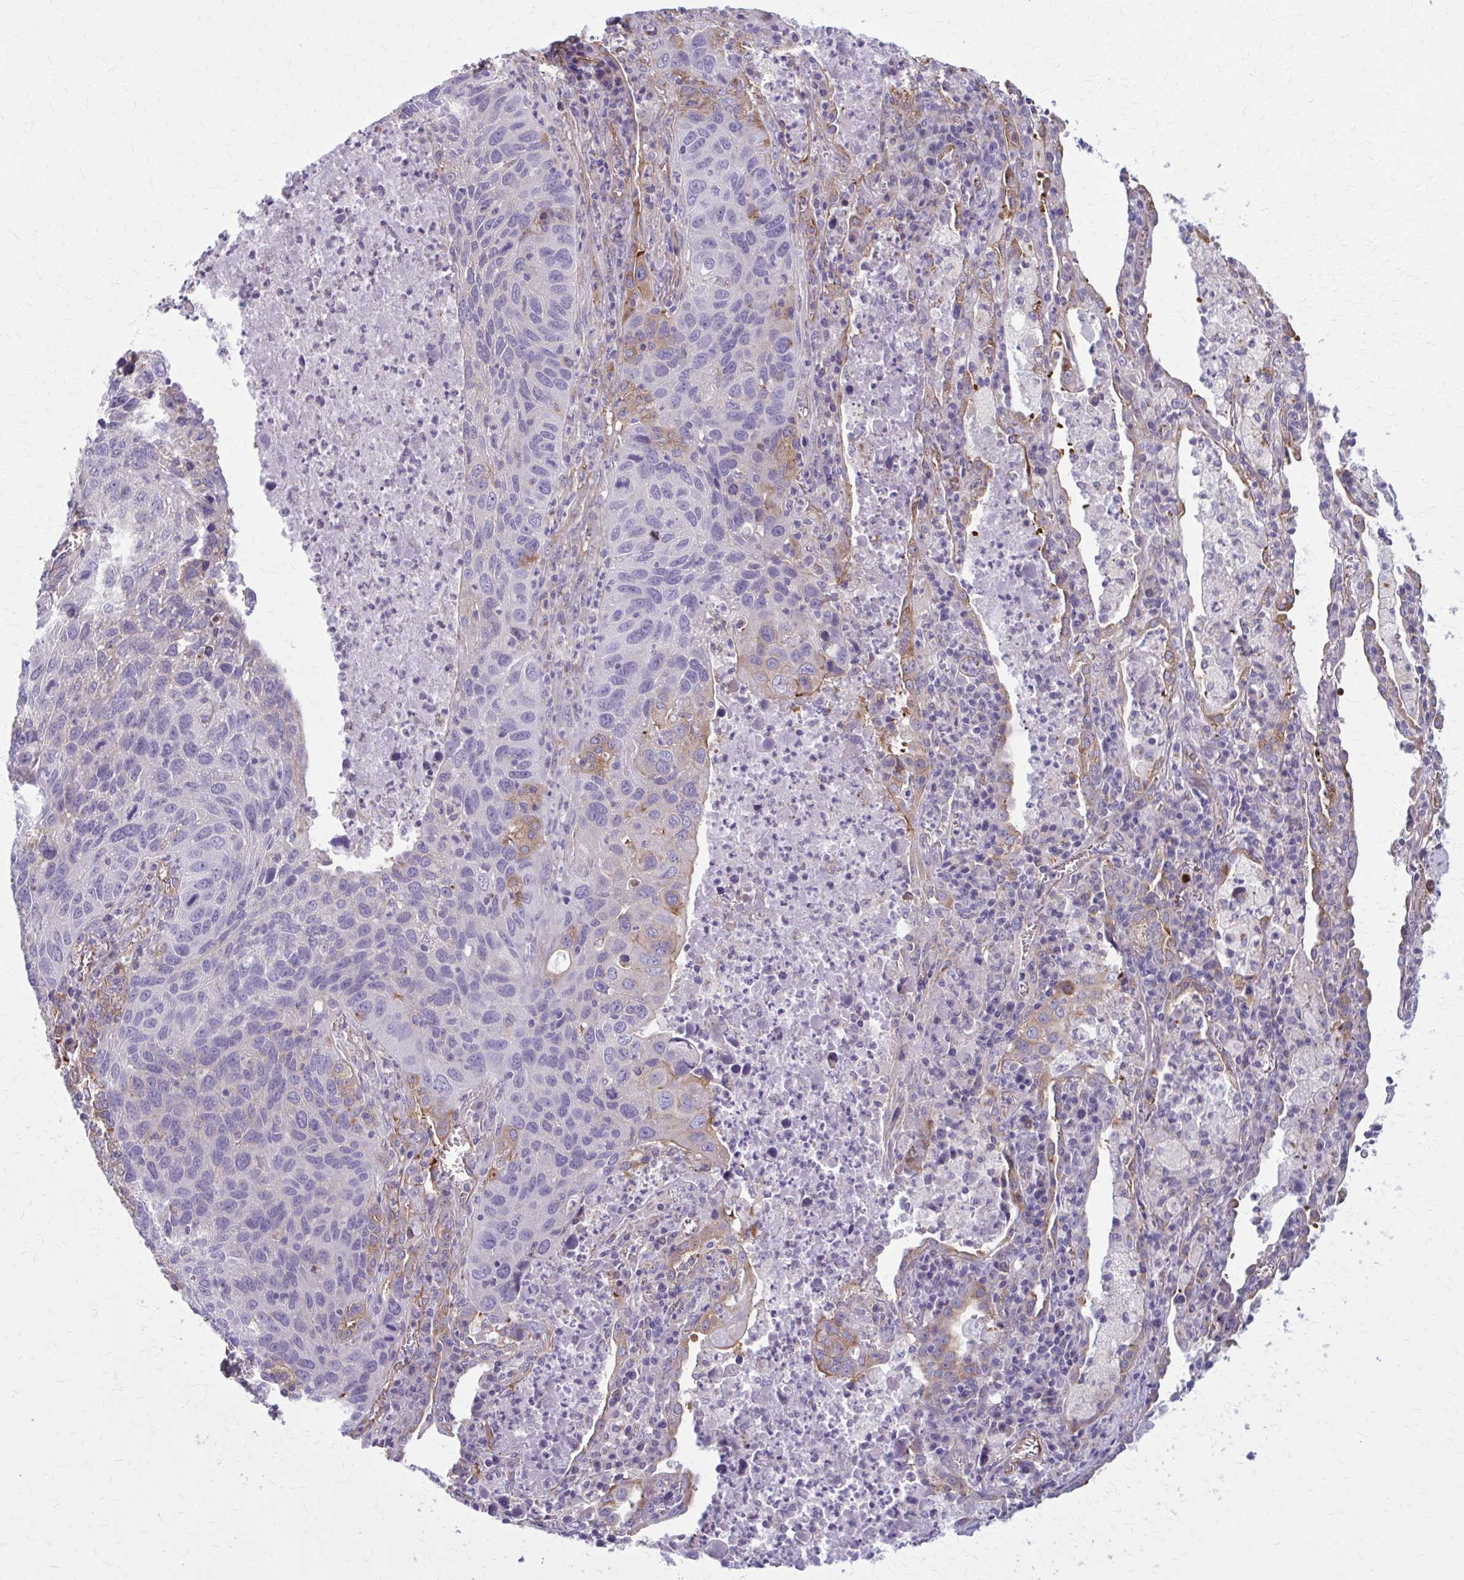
{"staining": {"intensity": "negative", "quantity": "none", "location": "none"}, "tissue": "lung cancer", "cell_type": "Tumor cells", "image_type": "cancer", "snomed": [{"axis": "morphology", "description": "Squamous cell carcinoma, NOS"}, {"axis": "topography", "description": "Lung"}], "caption": "DAB (3,3'-diaminobenzidine) immunohistochemical staining of human lung cancer (squamous cell carcinoma) exhibits no significant positivity in tumor cells.", "gene": "ZDHHC7", "patient": {"sex": "female", "age": 61}}